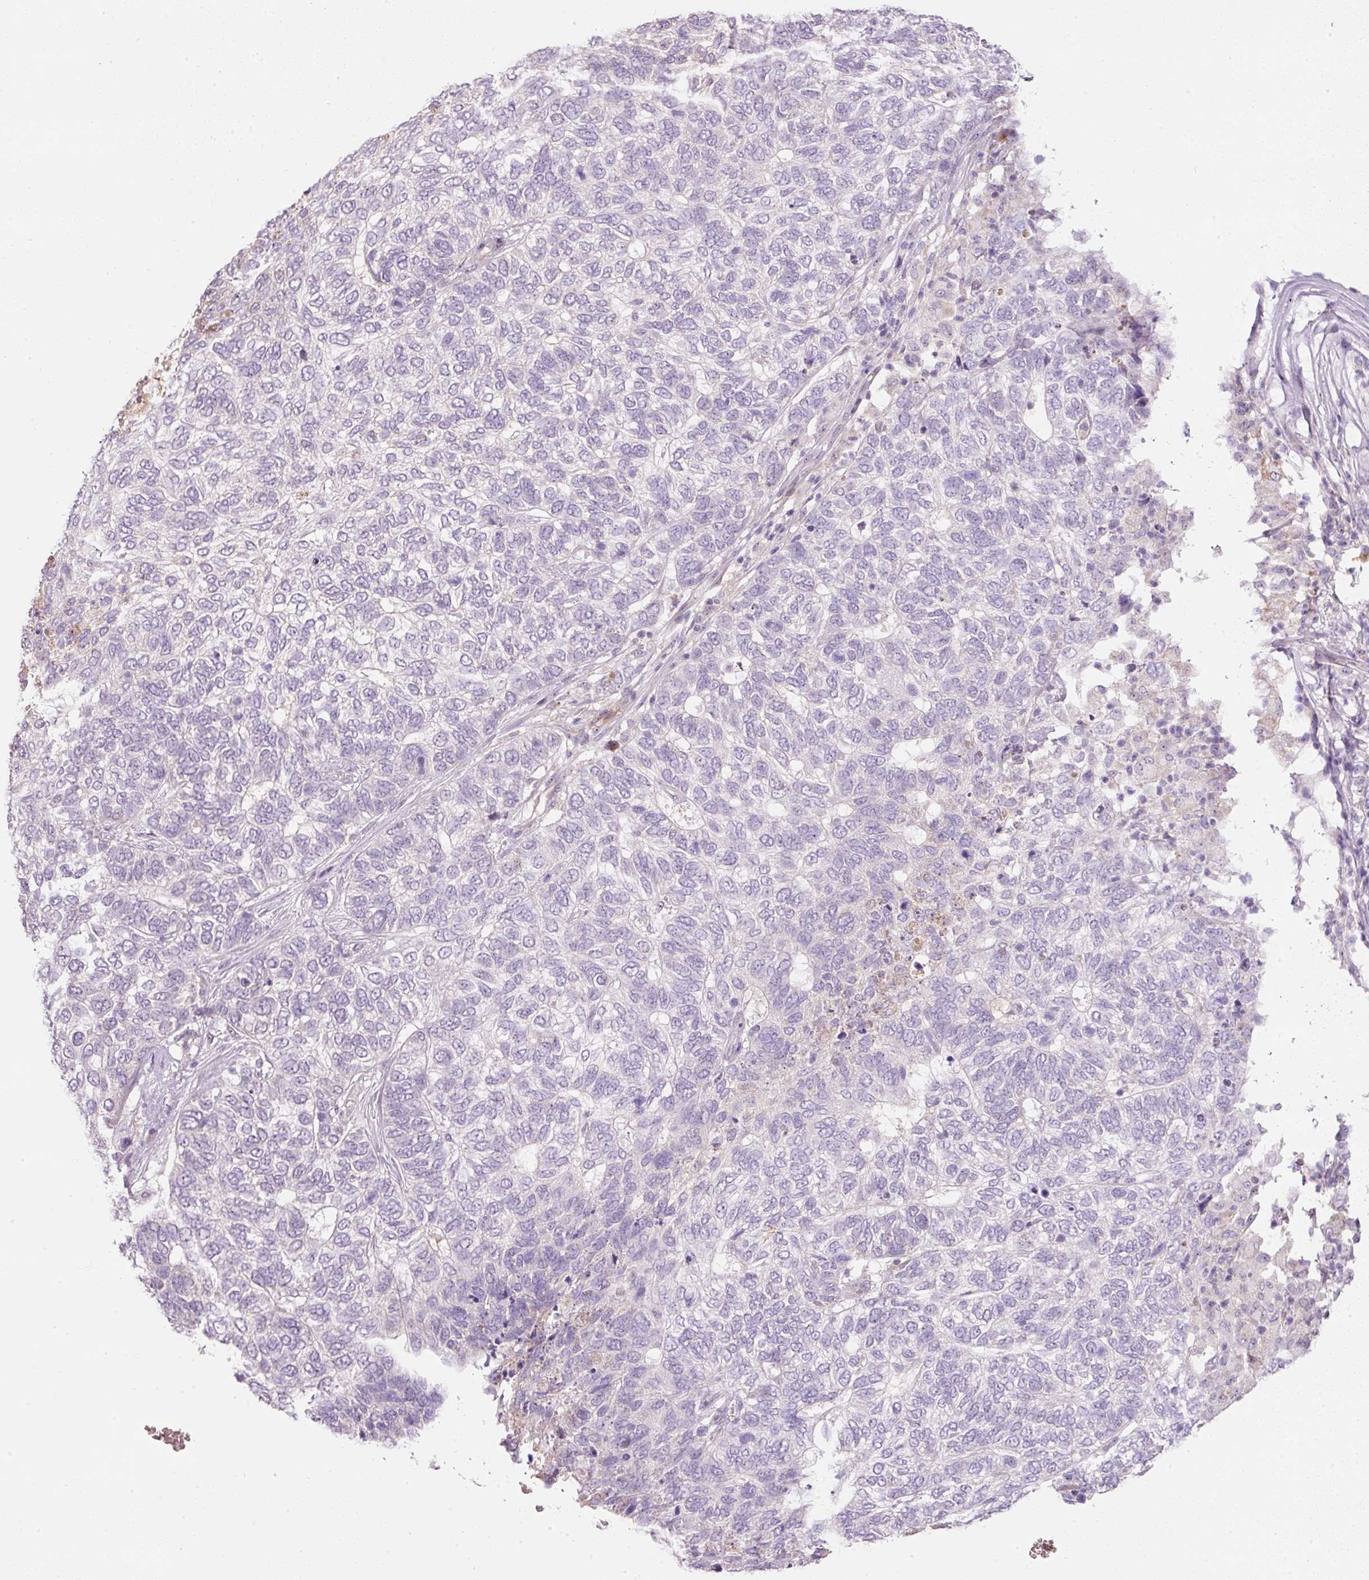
{"staining": {"intensity": "negative", "quantity": "none", "location": "none"}, "tissue": "skin cancer", "cell_type": "Tumor cells", "image_type": "cancer", "snomed": [{"axis": "morphology", "description": "Basal cell carcinoma"}, {"axis": "topography", "description": "Skin"}], "caption": "Skin cancer stained for a protein using IHC reveals no expression tumor cells.", "gene": "TMEM37", "patient": {"sex": "female", "age": 65}}